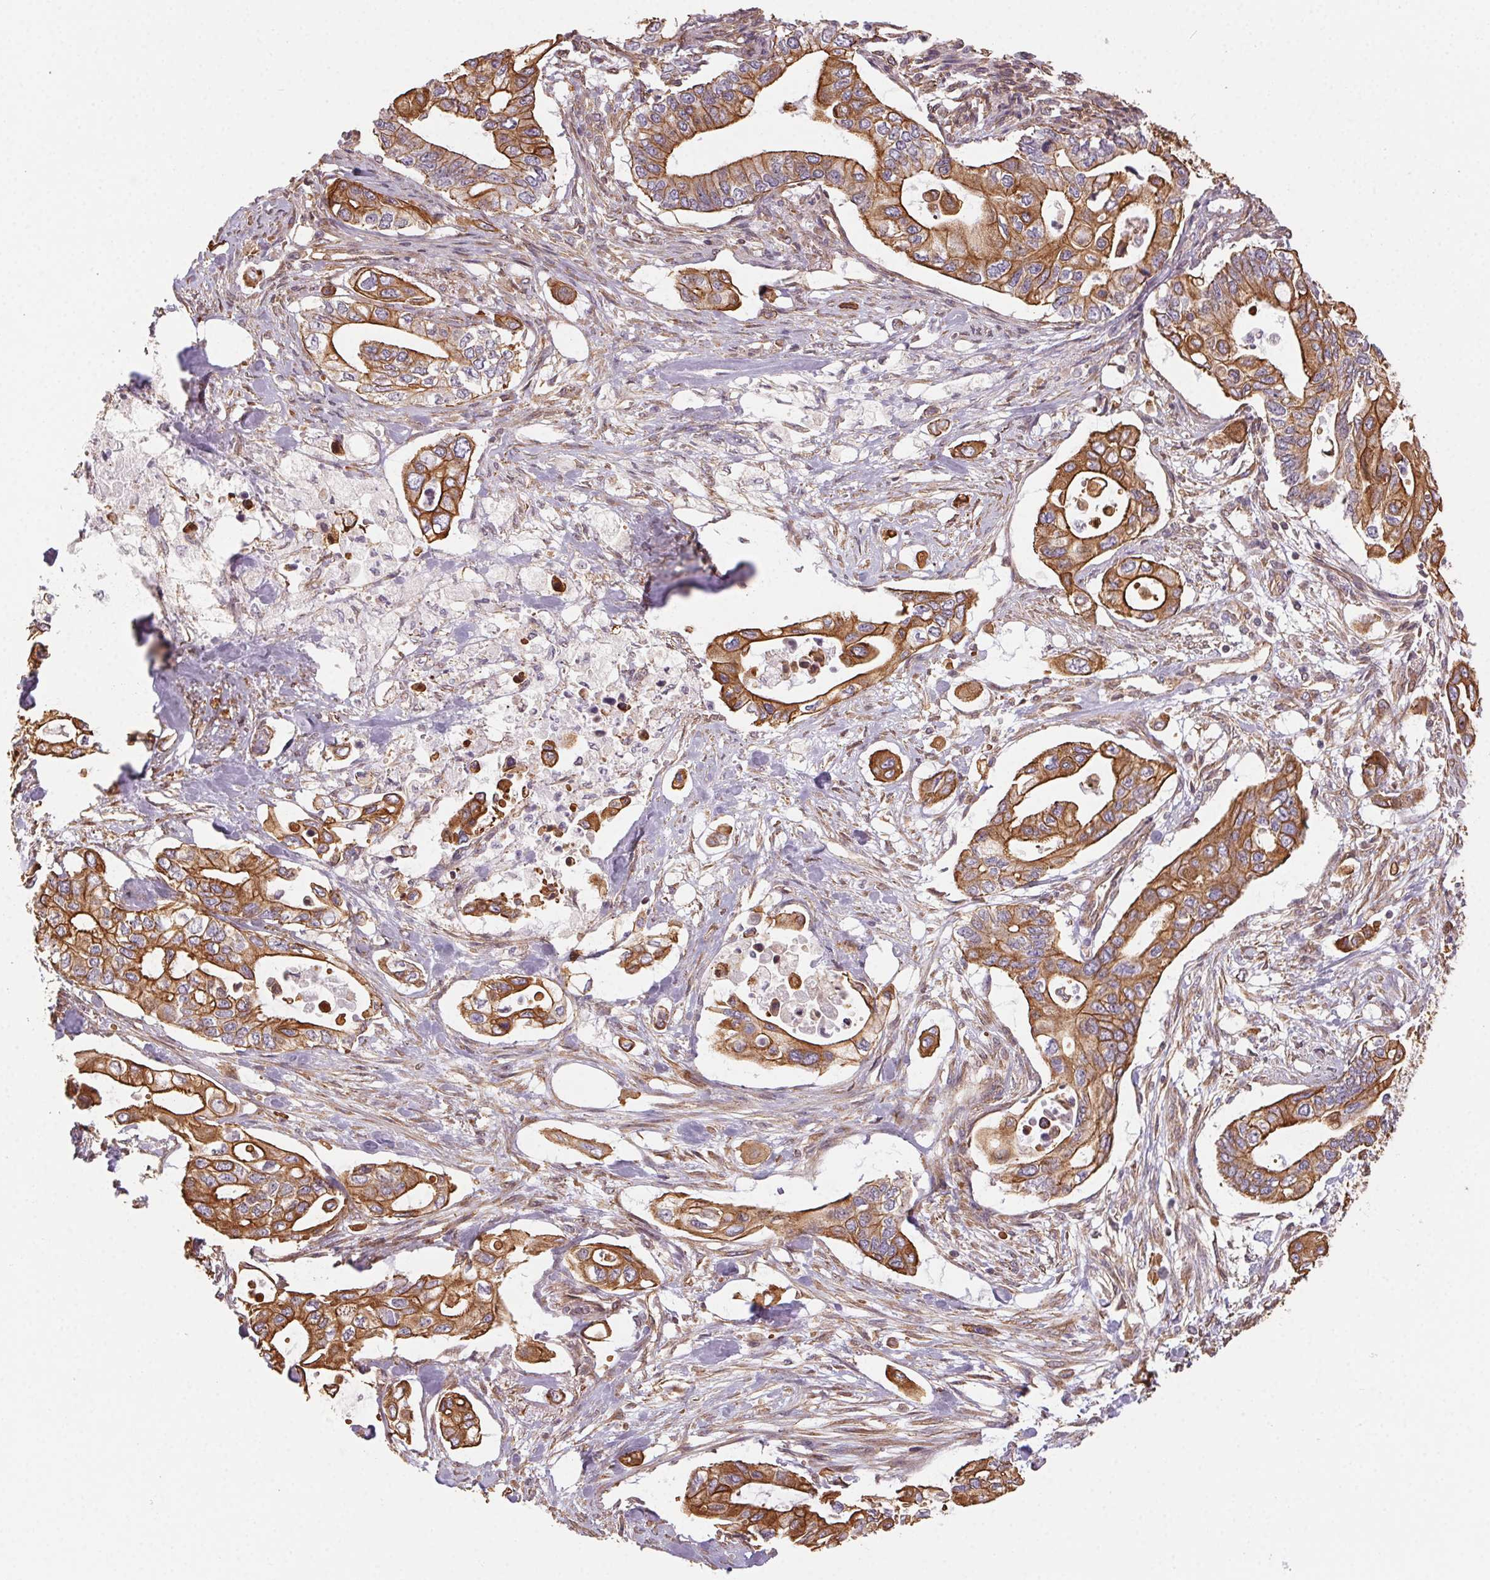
{"staining": {"intensity": "strong", "quantity": ">75%", "location": "cytoplasmic/membranous"}, "tissue": "pancreatic cancer", "cell_type": "Tumor cells", "image_type": "cancer", "snomed": [{"axis": "morphology", "description": "Adenocarcinoma, NOS"}, {"axis": "topography", "description": "Pancreas"}], "caption": "Adenocarcinoma (pancreatic) was stained to show a protein in brown. There is high levels of strong cytoplasmic/membranous staining in about >75% of tumor cells.", "gene": "PLA2G4F", "patient": {"sex": "female", "age": 63}}